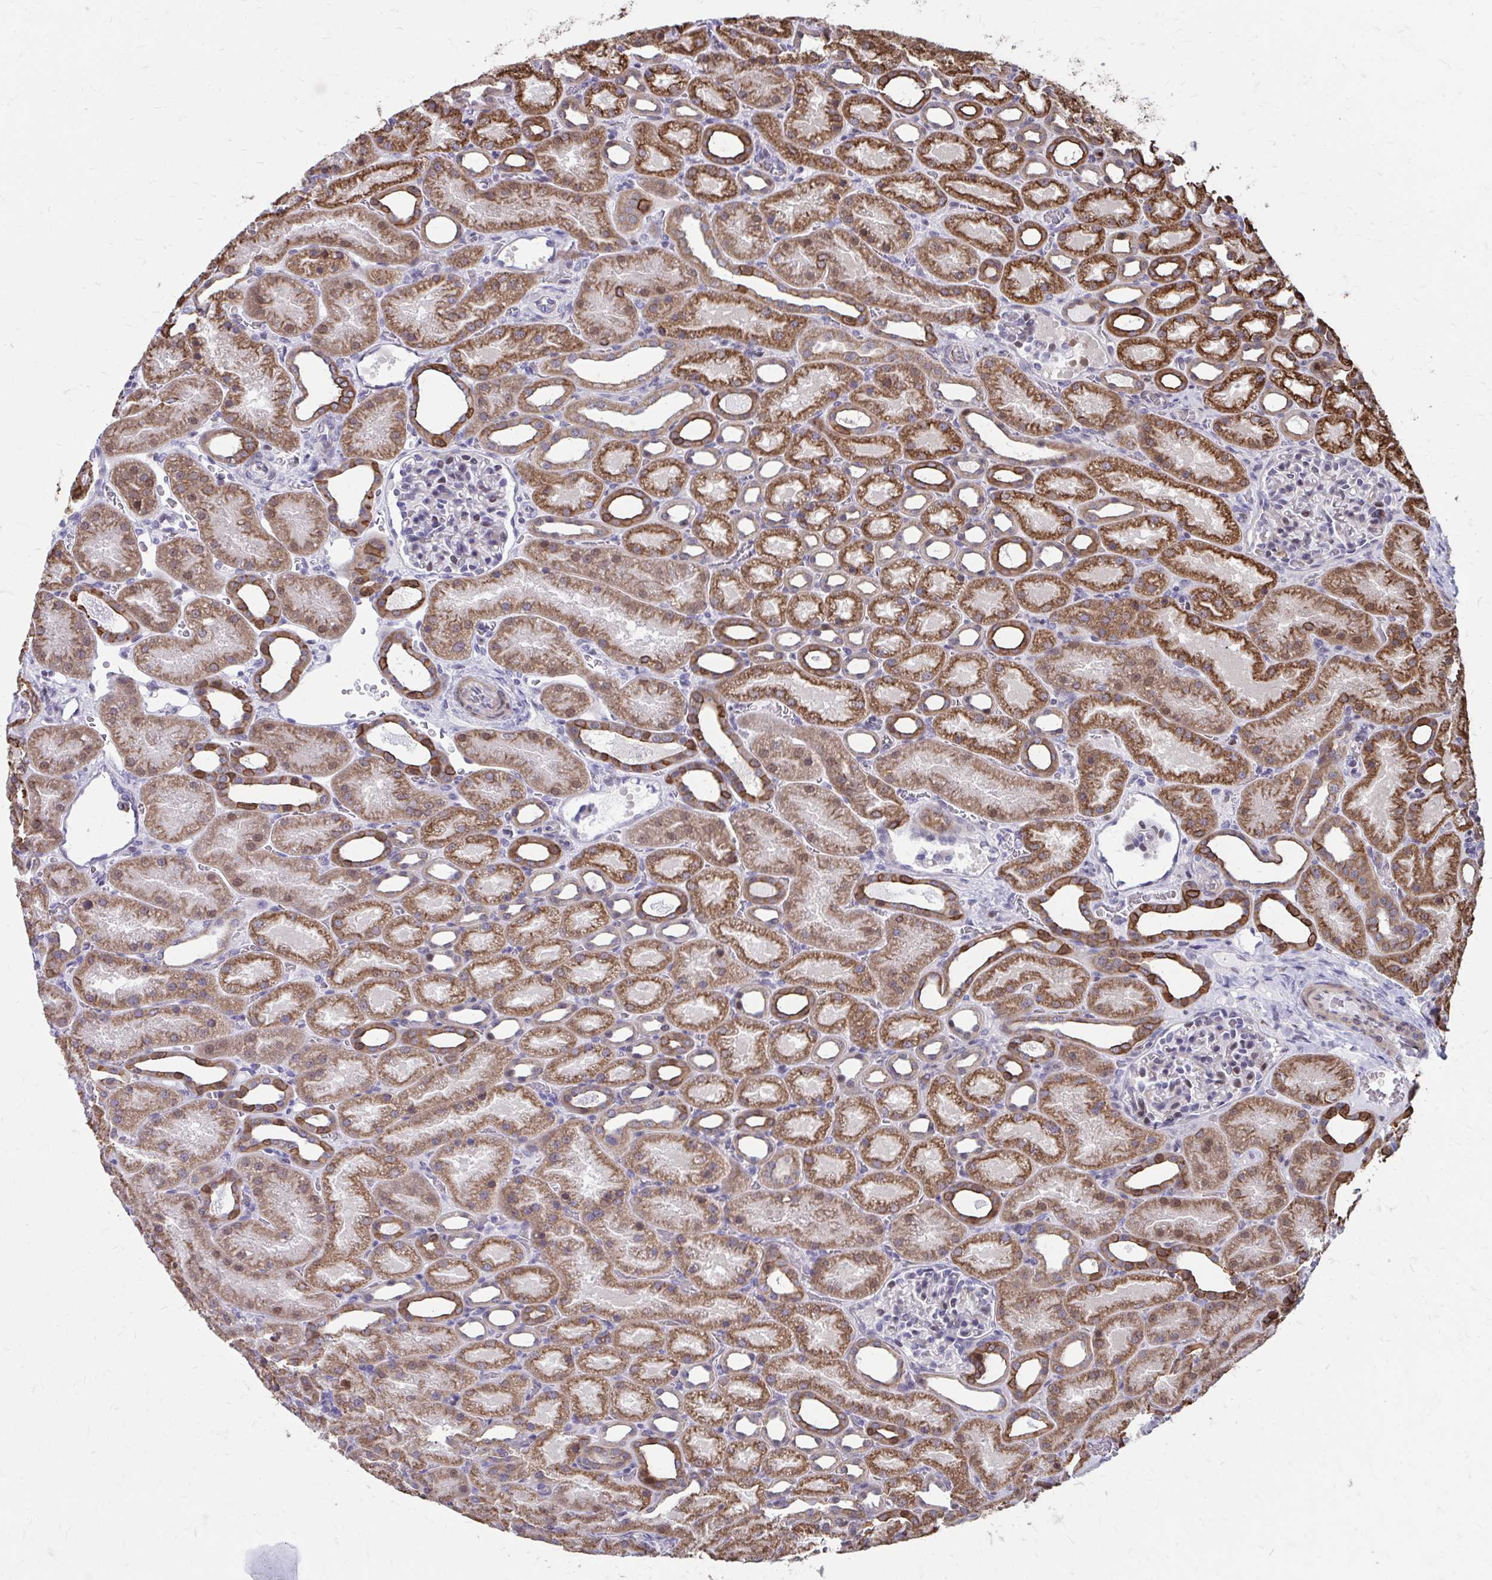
{"staining": {"intensity": "weak", "quantity": "<25%", "location": "nuclear"}, "tissue": "kidney", "cell_type": "Cells in glomeruli", "image_type": "normal", "snomed": [{"axis": "morphology", "description": "Normal tissue, NOS"}, {"axis": "topography", "description": "Kidney"}], "caption": "Human kidney stained for a protein using immunohistochemistry (IHC) demonstrates no expression in cells in glomeruli.", "gene": "ANKRD30B", "patient": {"sex": "male", "age": 2}}